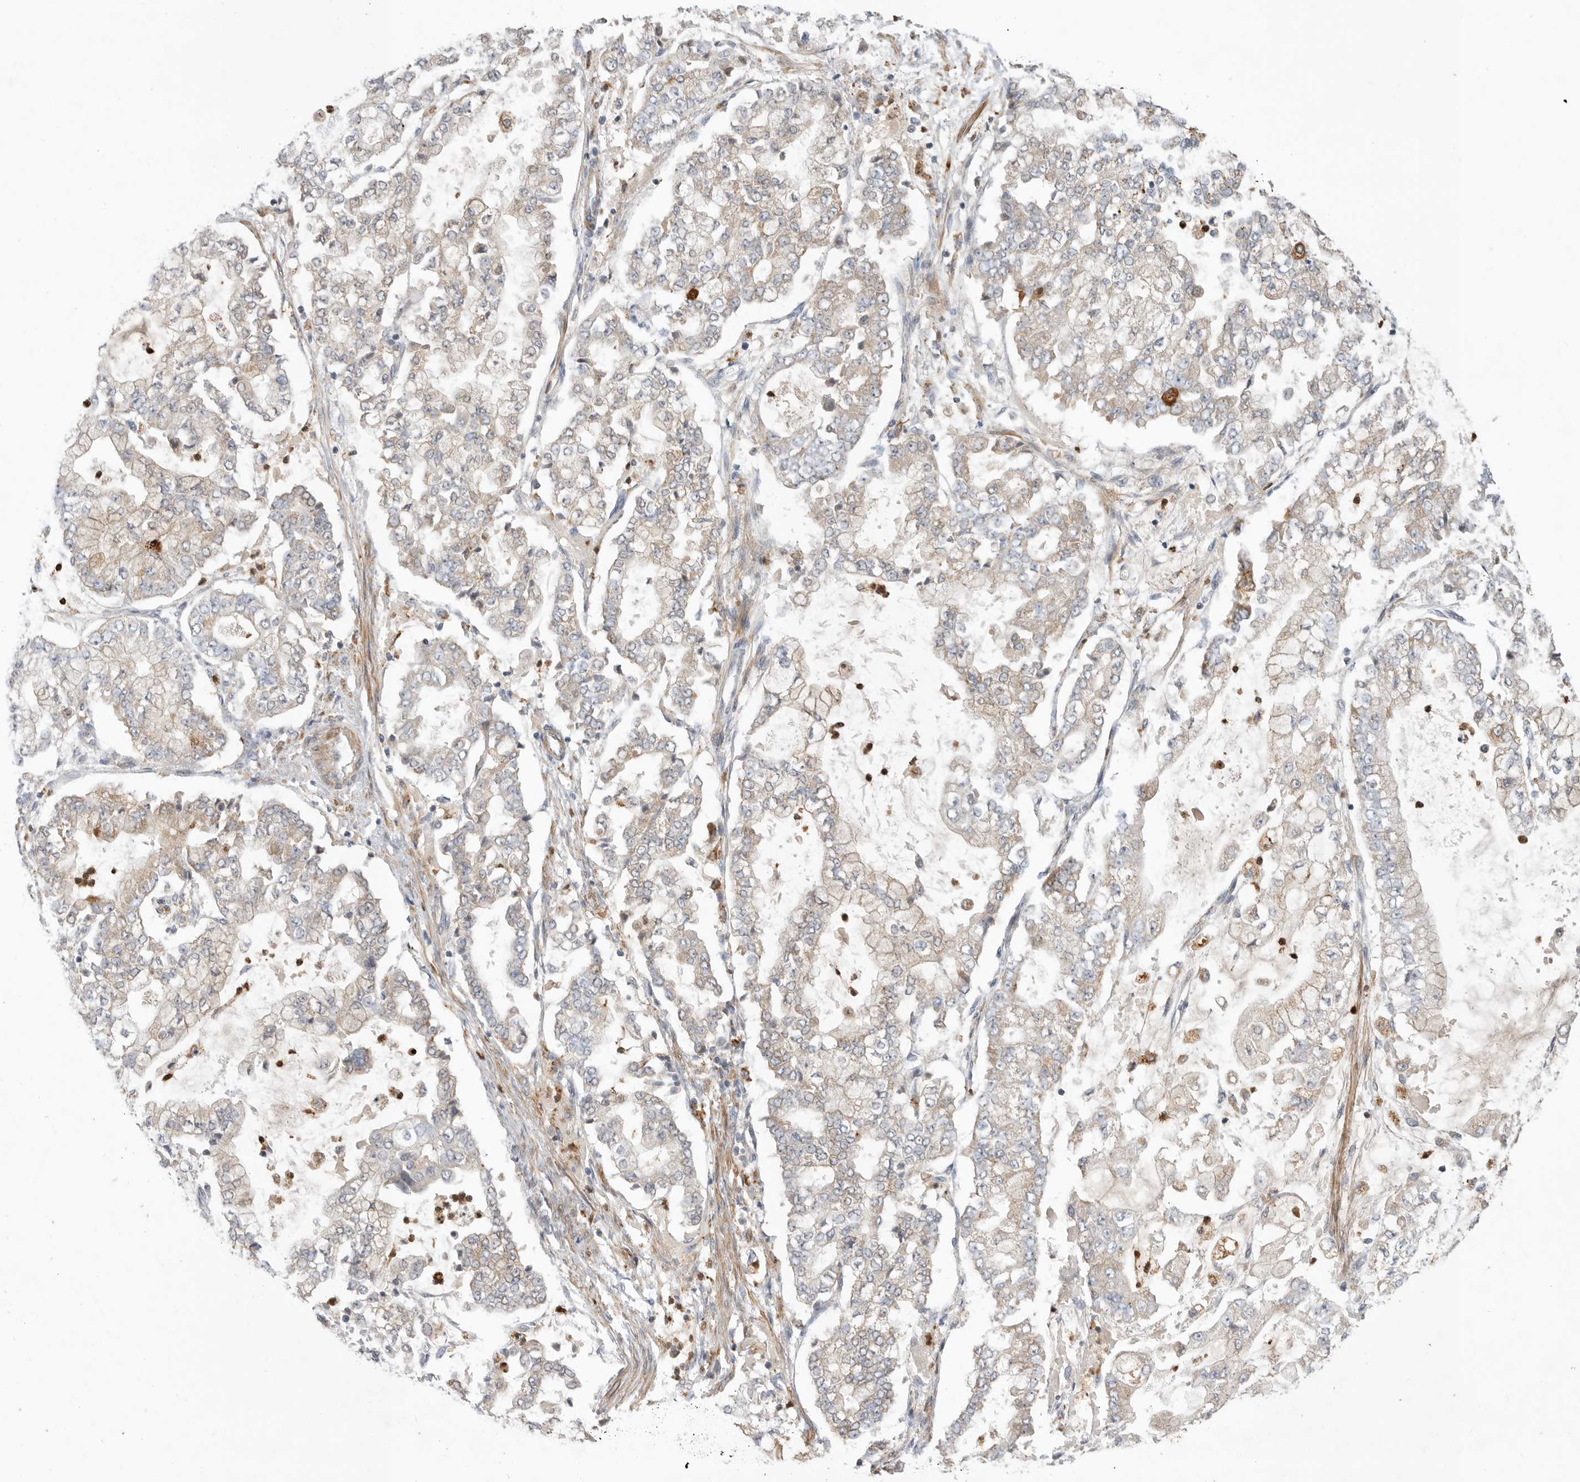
{"staining": {"intensity": "negative", "quantity": "none", "location": "none"}, "tissue": "stomach cancer", "cell_type": "Tumor cells", "image_type": "cancer", "snomed": [{"axis": "morphology", "description": "Adenocarcinoma, NOS"}, {"axis": "topography", "description": "Stomach"}], "caption": "An image of stomach cancer (adenocarcinoma) stained for a protein reveals no brown staining in tumor cells. Brightfield microscopy of immunohistochemistry stained with DAB (brown) and hematoxylin (blue), captured at high magnification.", "gene": "GNE", "patient": {"sex": "male", "age": 76}}